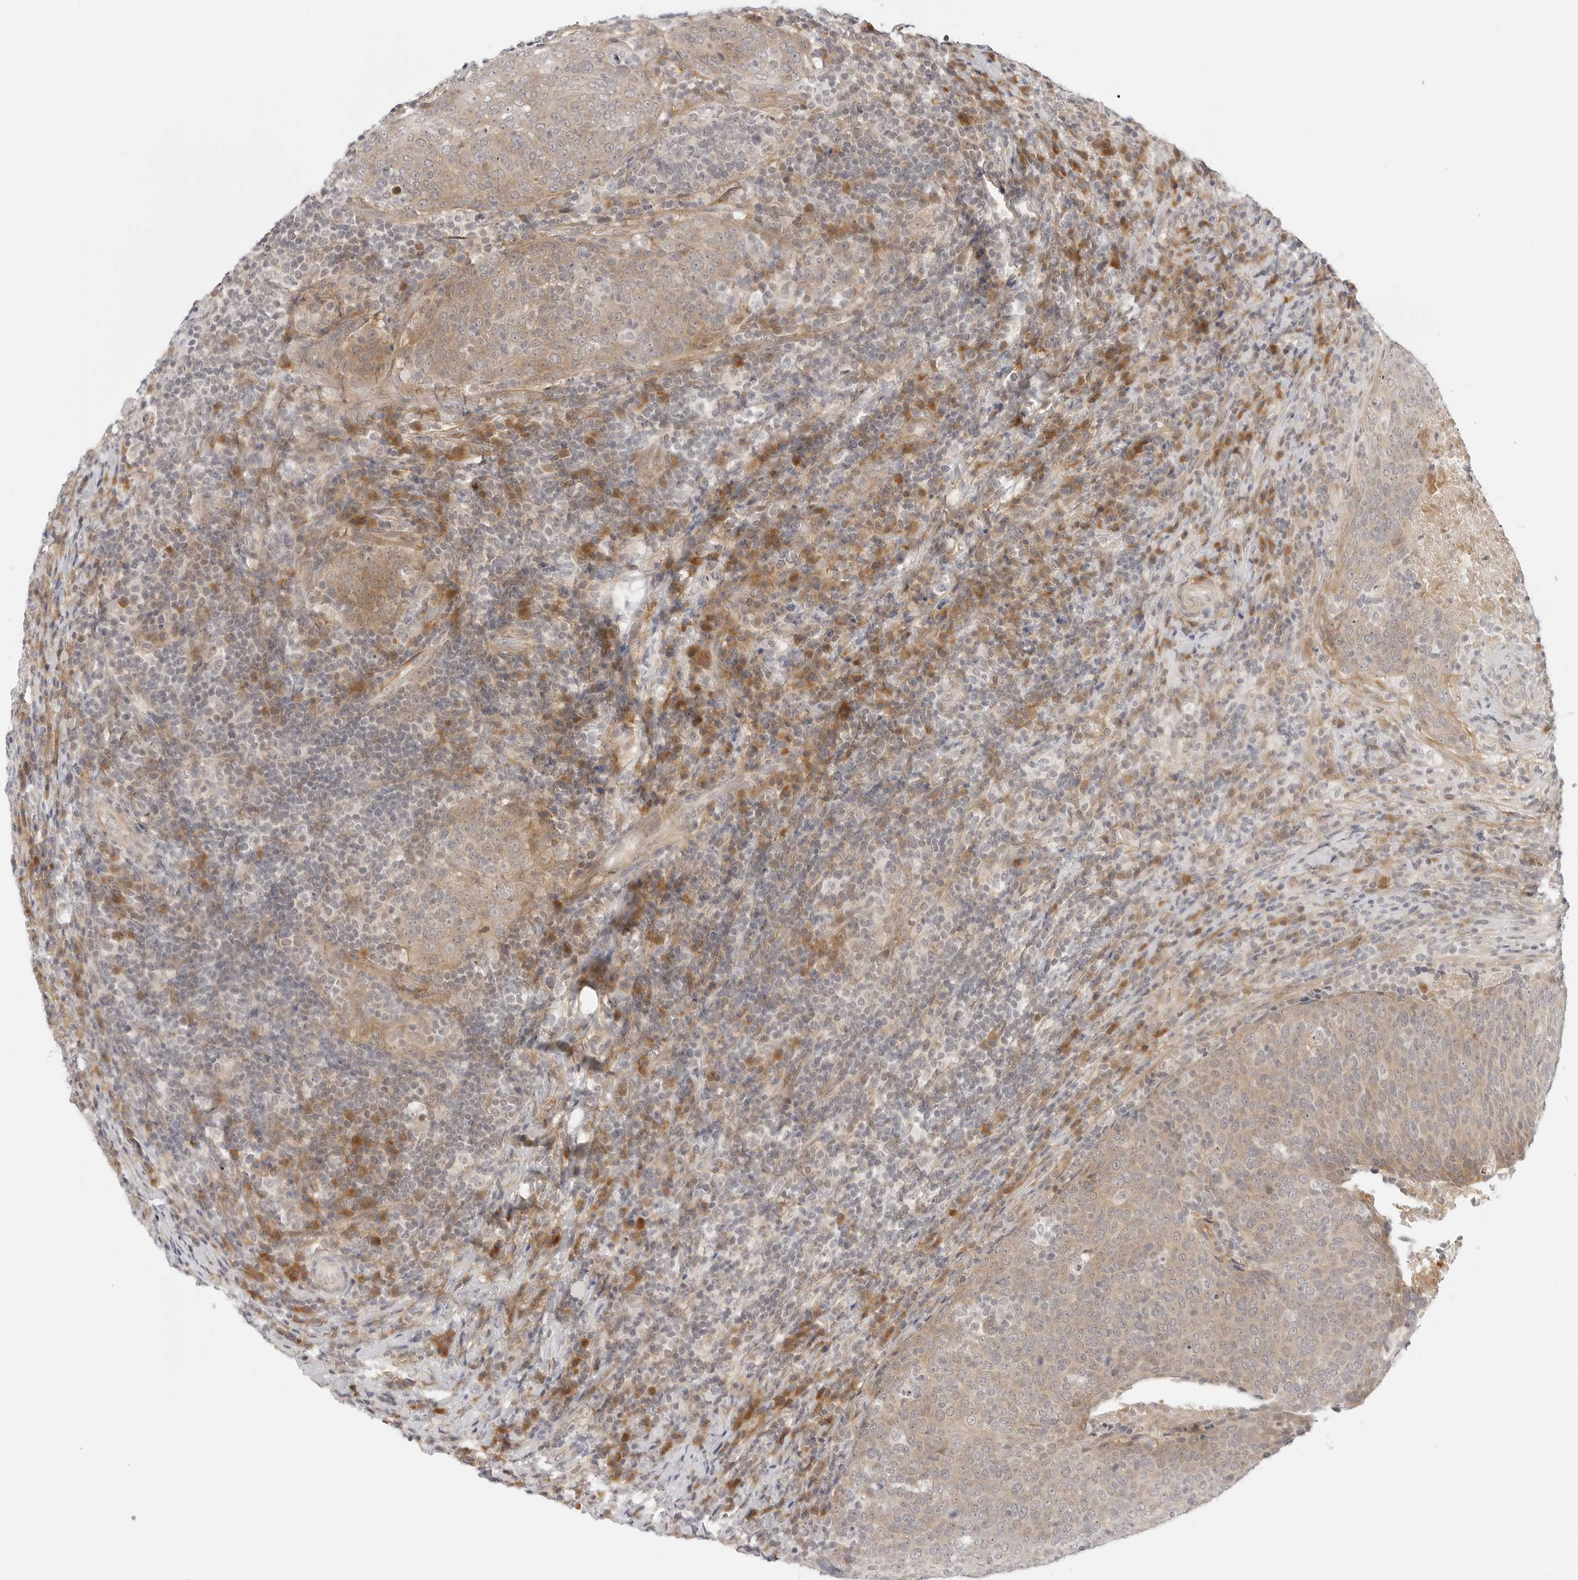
{"staining": {"intensity": "weak", "quantity": ">75%", "location": "cytoplasmic/membranous"}, "tissue": "head and neck cancer", "cell_type": "Tumor cells", "image_type": "cancer", "snomed": [{"axis": "morphology", "description": "Squamous cell carcinoma, NOS"}, {"axis": "morphology", "description": "Squamous cell carcinoma, metastatic, NOS"}, {"axis": "topography", "description": "Lymph node"}, {"axis": "topography", "description": "Head-Neck"}], "caption": "This is an image of immunohistochemistry staining of head and neck metastatic squamous cell carcinoma, which shows weak expression in the cytoplasmic/membranous of tumor cells.", "gene": "TCP1", "patient": {"sex": "male", "age": 62}}